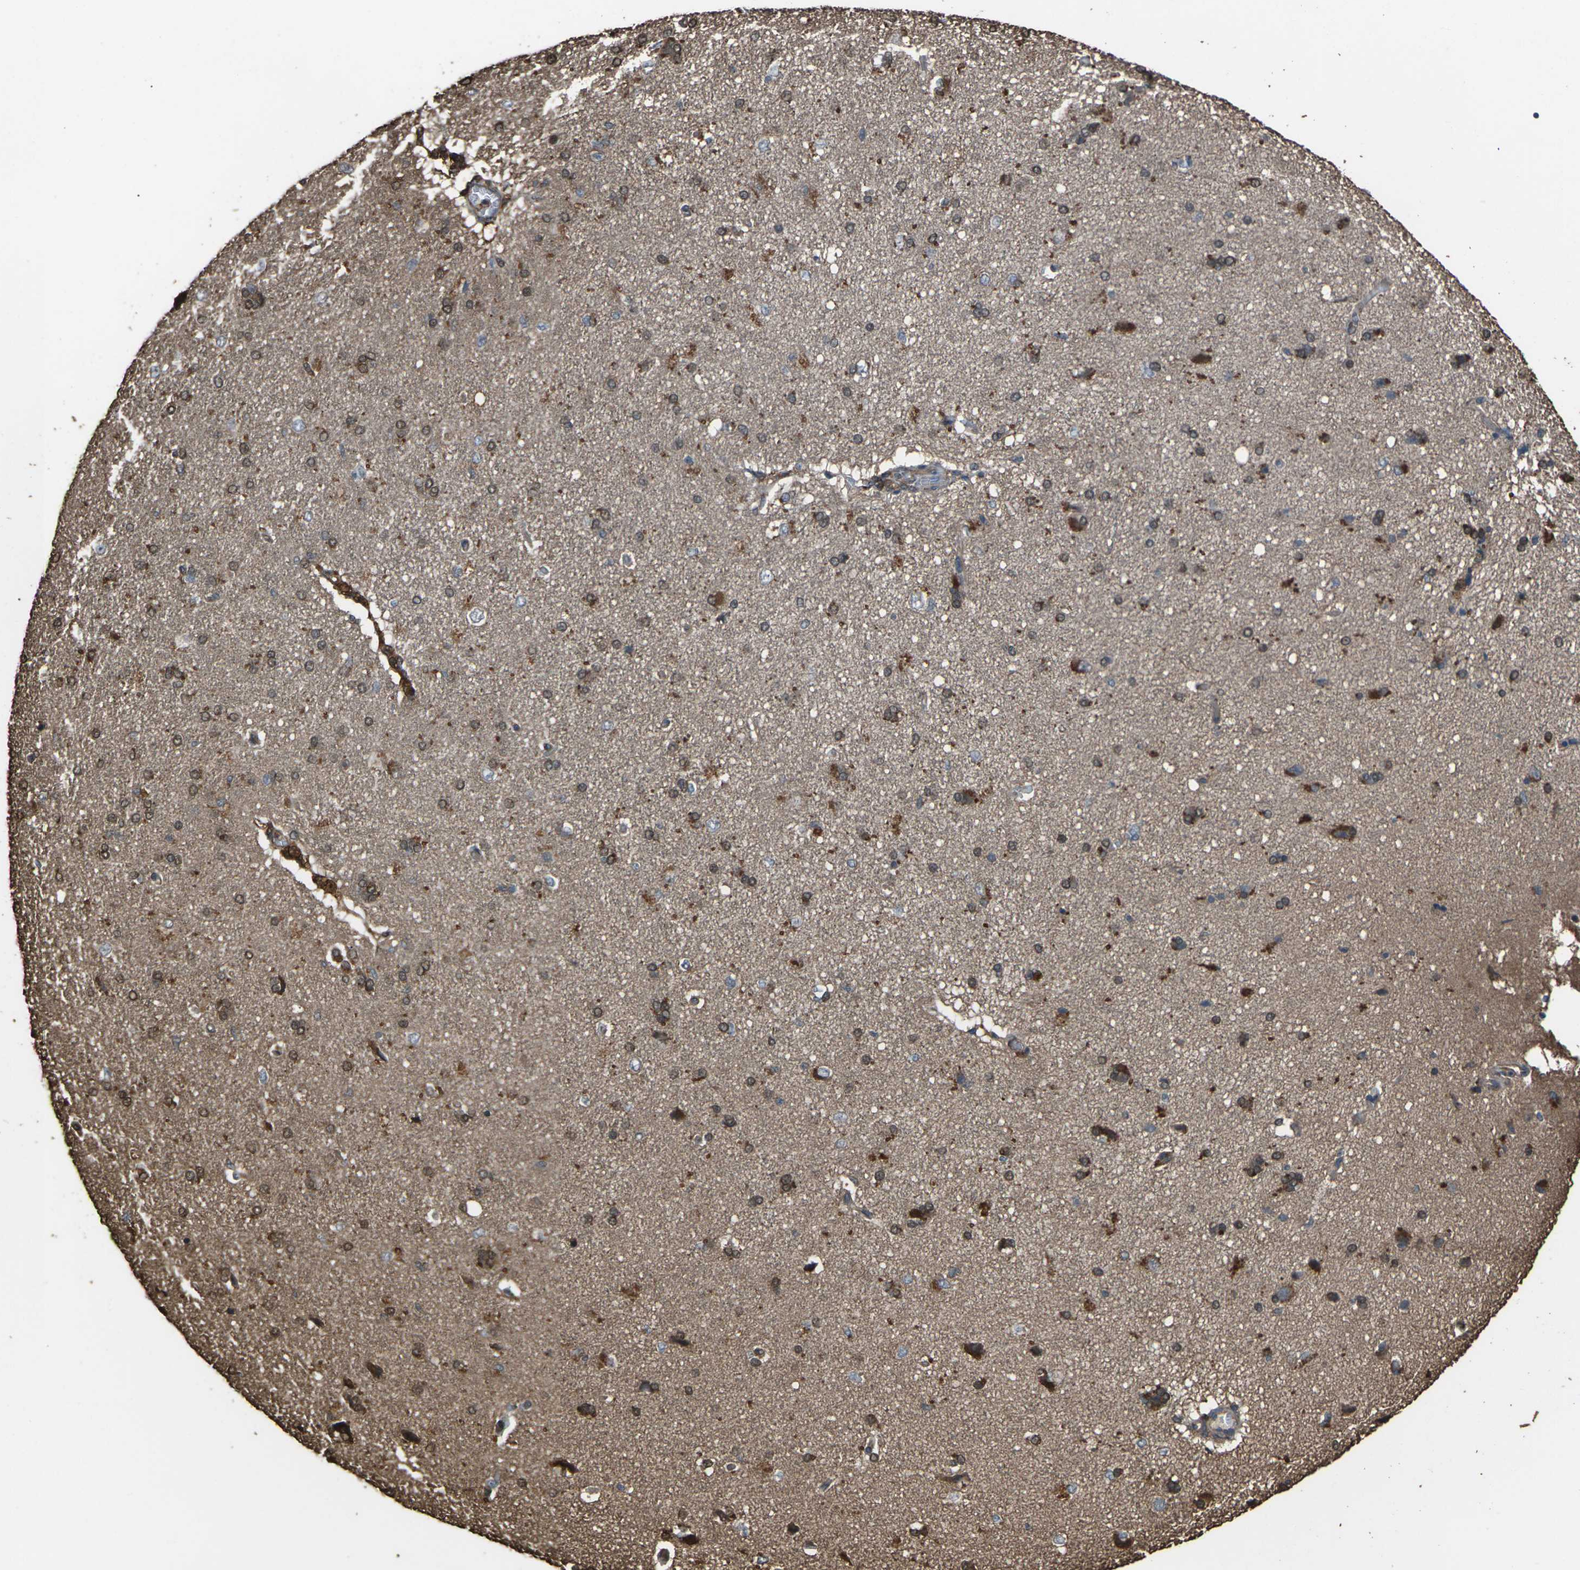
{"staining": {"intensity": "negative", "quantity": "none", "location": "none"}, "tissue": "cerebral cortex", "cell_type": "Endothelial cells", "image_type": "normal", "snomed": [{"axis": "morphology", "description": "Normal tissue, NOS"}, {"axis": "topography", "description": "Cerebral cortex"}], "caption": "Immunohistochemical staining of benign cerebral cortex demonstrates no significant positivity in endothelial cells.", "gene": "DHPS", "patient": {"sex": "male", "age": 62}}